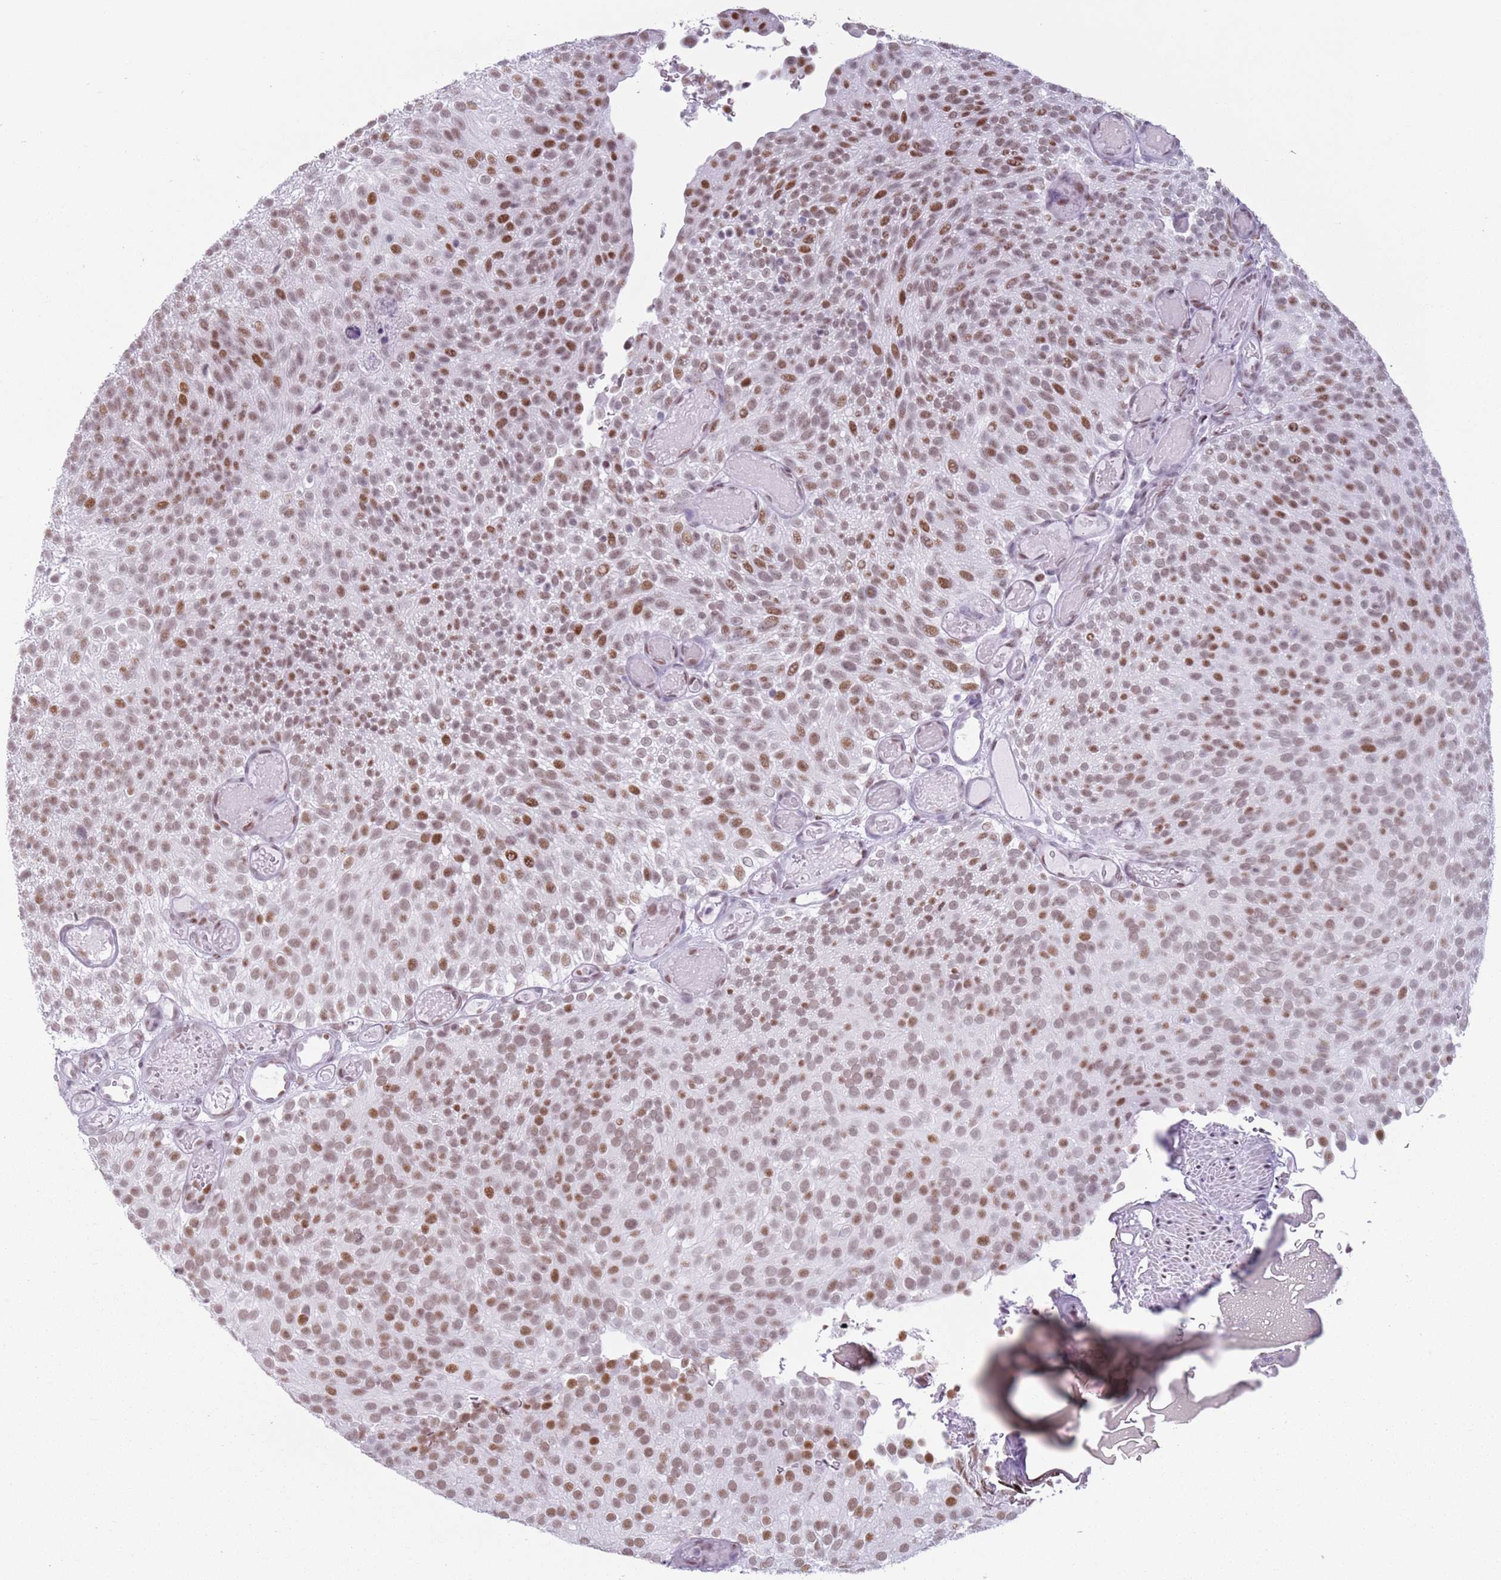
{"staining": {"intensity": "moderate", "quantity": ">75%", "location": "nuclear"}, "tissue": "urothelial cancer", "cell_type": "Tumor cells", "image_type": "cancer", "snomed": [{"axis": "morphology", "description": "Urothelial carcinoma, Low grade"}, {"axis": "topography", "description": "Urinary bladder"}], "caption": "DAB immunohistochemical staining of human urothelial cancer shows moderate nuclear protein staining in about >75% of tumor cells. The staining is performed using DAB brown chromogen to label protein expression. The nuclei are counter-stained blue using hematoxylin.", "gene": "FAM104B", "patient": {"sex": "male", "age": 78}}